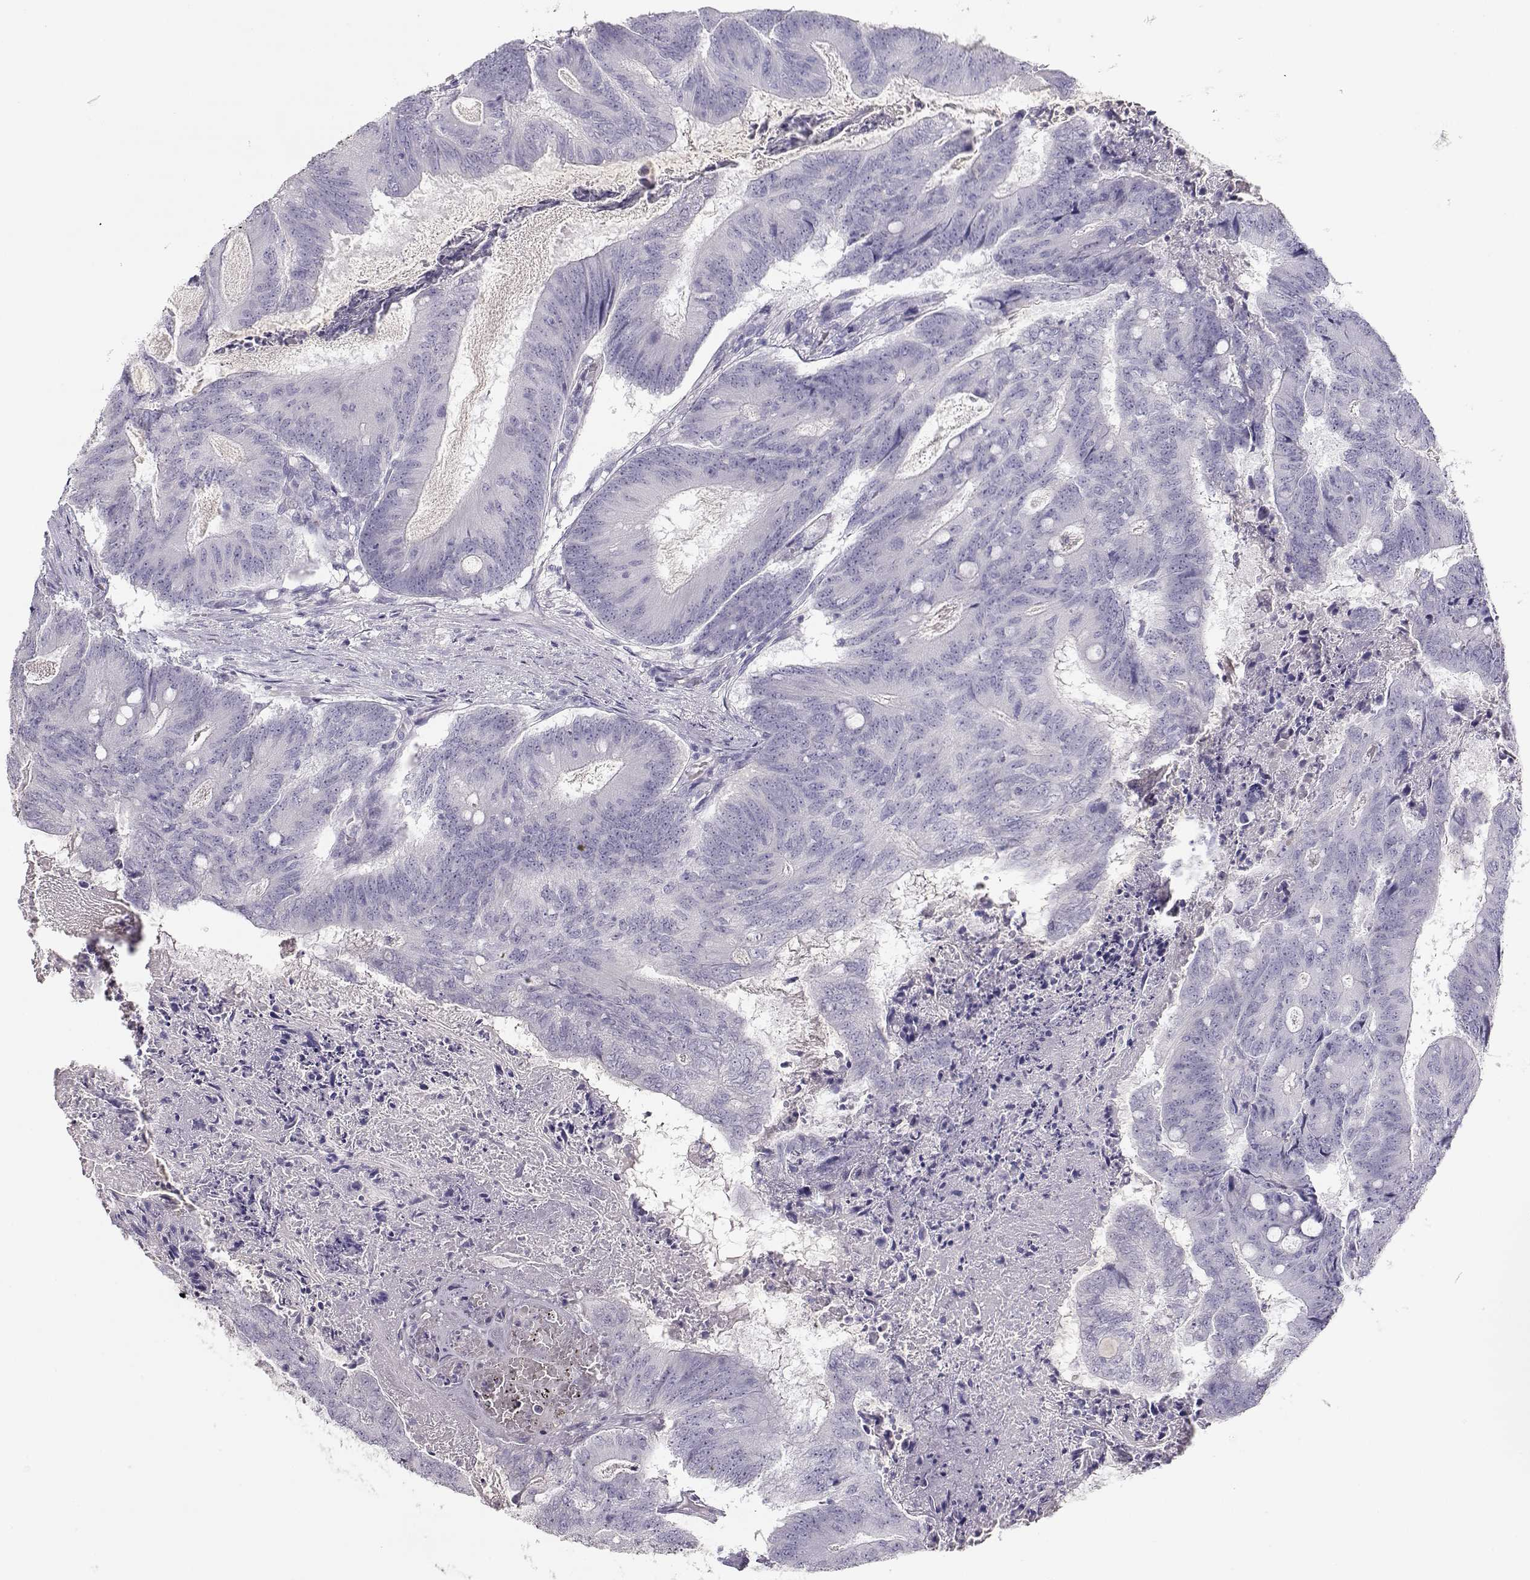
{"staining": {"intensity": "negative", "quantity": "none", "location": "none"}, "tissue": "colorectal cancer", "cell_type": "Tumor cells", "image_type": "cancer", "snomed": [{"axis": "morphology", "description": "Adenocarcinoma, NOS"}, {"axis": "topography", "description": "Colon"}], "caption": "This is an IHC image of human colorectal adenocarcinoma. There is no positivity in tumor cells.", "gene": "SLCO6A1", "patient": {"sex": "female", "age": 70}}